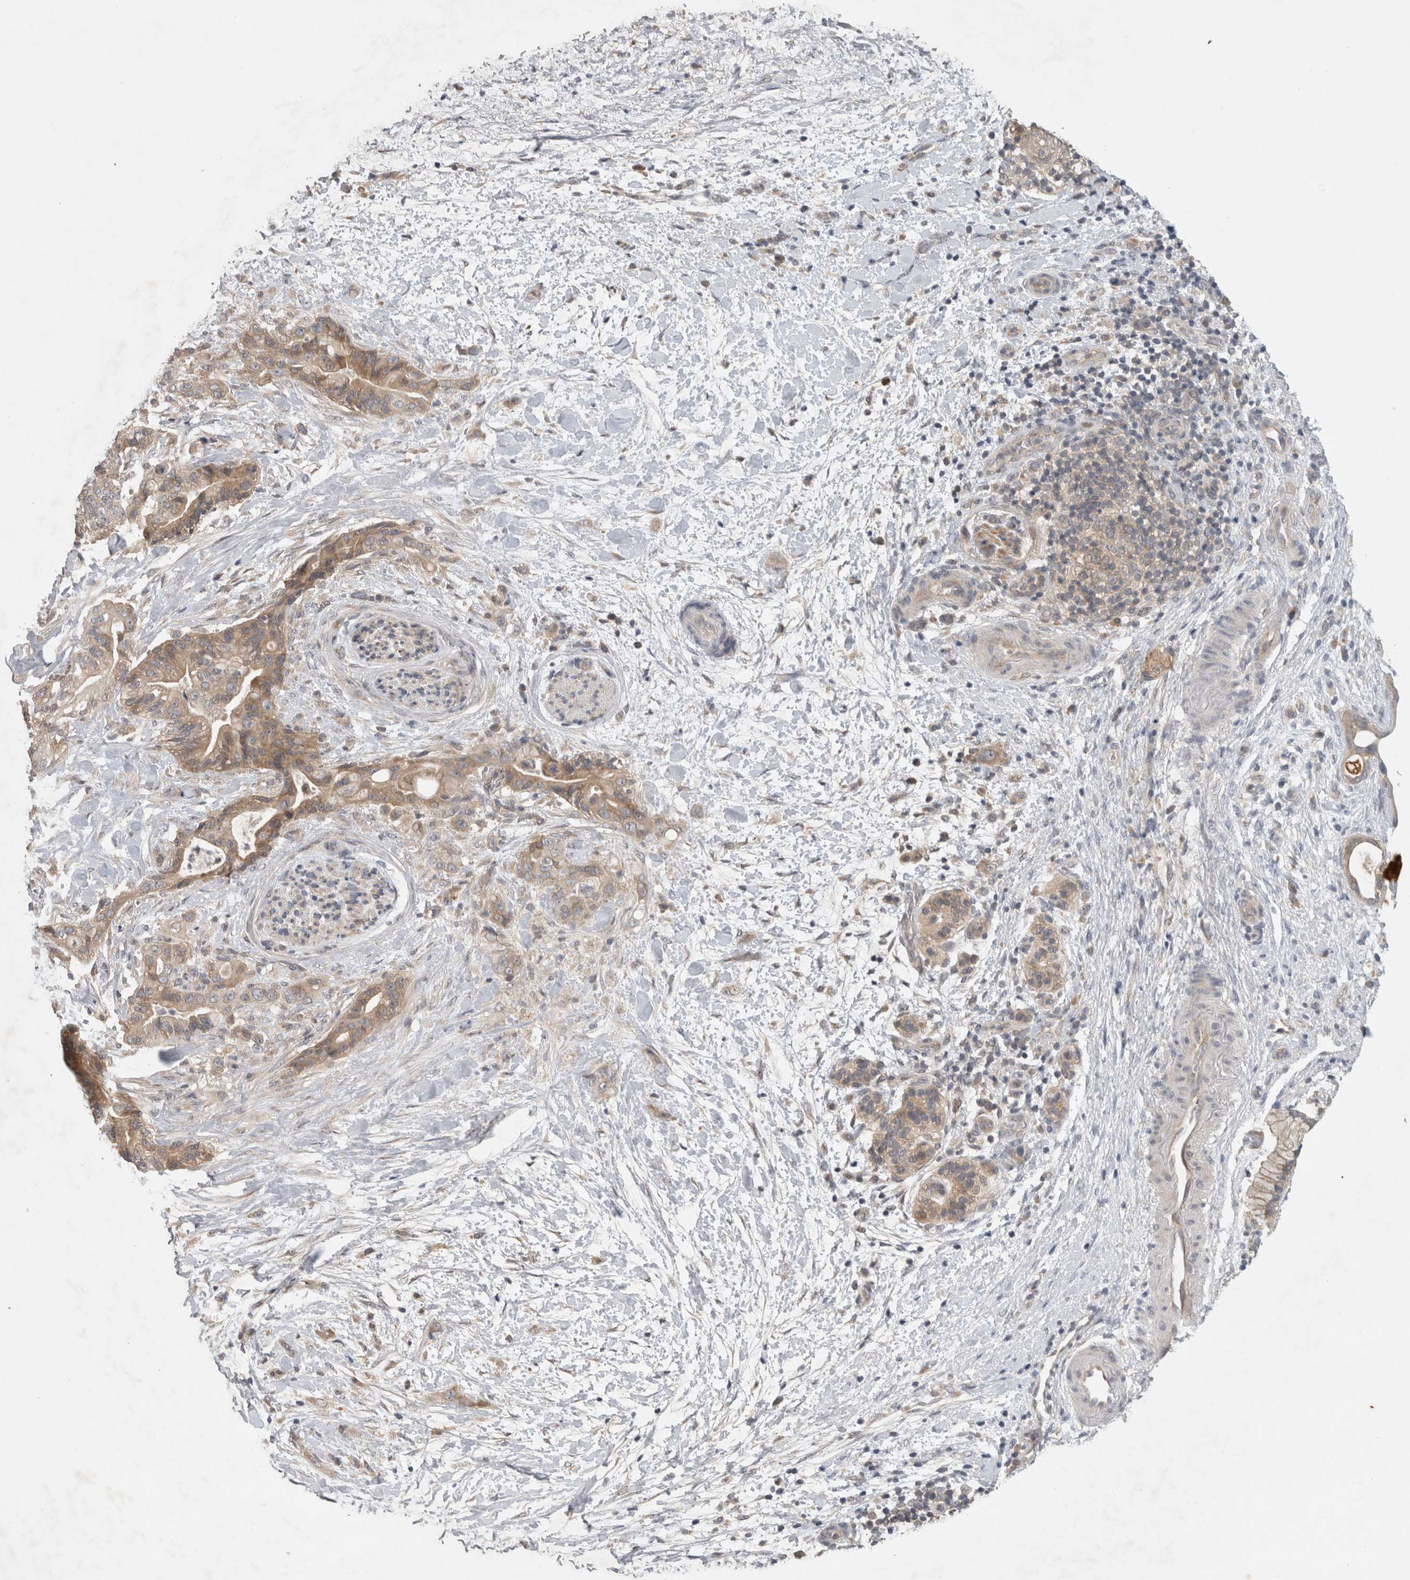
{"staining": {"intensity": "moderate", "quantity": ">75%", "location": "cytoplasmic/membranous"}, "tissue": "pancreatic cancer", "cell_type": "Tumor cells", "image_type": "cancer", "snomed": [{"axis": "morphology", "description": "Adenocarcinoma, NOS"}, {"axis": "topography", "description": "Pancreas"}], "caption": "Tumor cells exhibit medium levels of moderate cytoplasmic/membranous staining in approximately >75% of cells in adenocarcinoma (pancreatic). (Stains: DAB (3,3'-diaminobenzidine) in brown, nuclei in blue, Microscopy: brightfield microscopy at high magnification).", "gene": "AASDHPPT", "patient": {"sex": "male", "age": 59}}